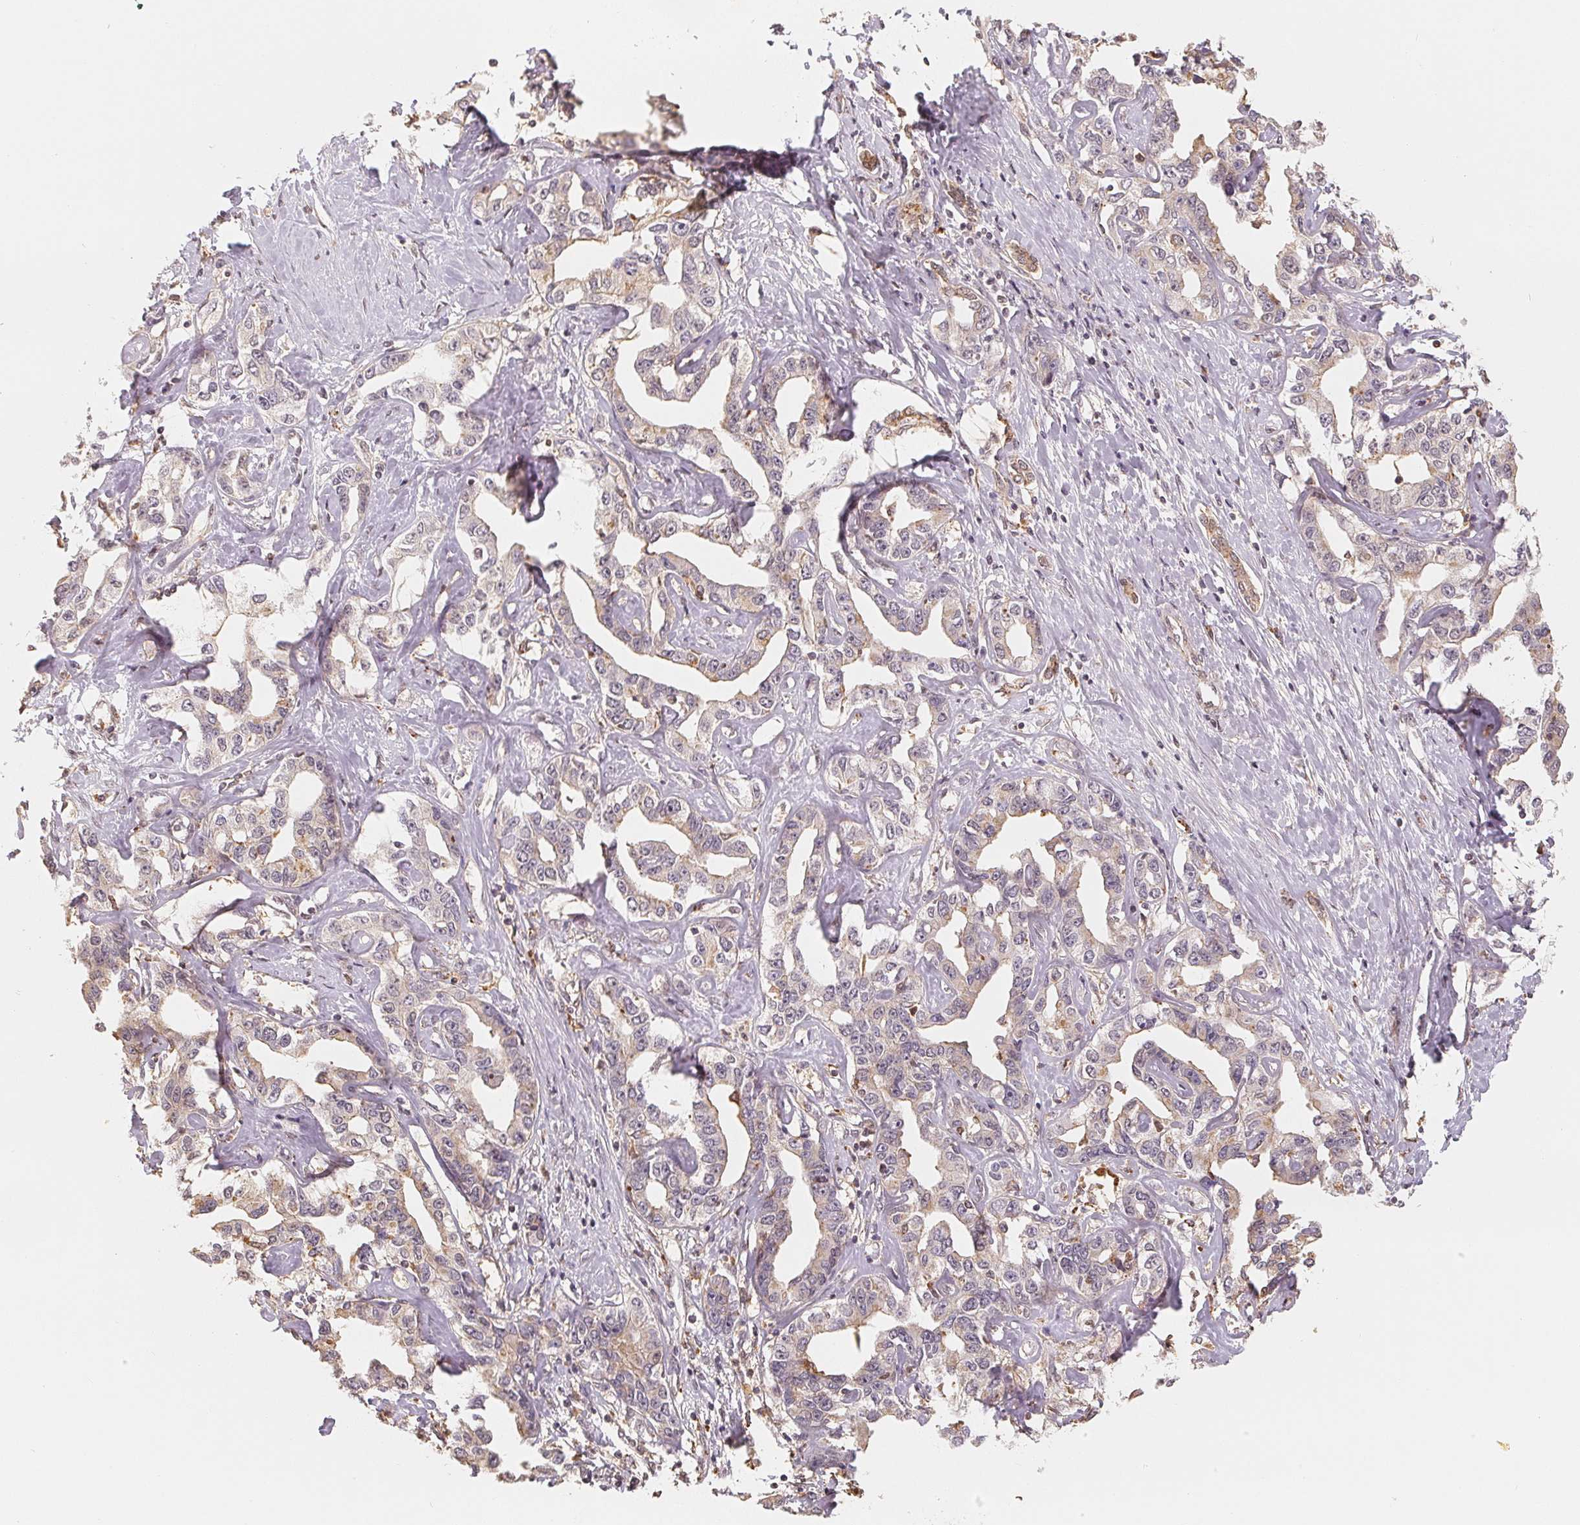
{"staining": {"intensity": "negative", "quantity": "none", "location": "none"}, "tissue": "liver cancer", "cell_type": "Tumor cells", "image_type": "cancer", "snomed": [{"axis": "morphology", "description": "Cholangiocarcinoma"}, {"axis": "topography", "description": "Liver"}], "caption": "High magnification brightfield microscopy of liver cancer (cholangiocarcinoma) stained with DAB (brown) and counterstained with hematoxylin (blue): tumor cells show no significant expression. The staining is performed using DAB (3,3'-diaminobenzidine) brown chromogen with nuclei counter-stained in using hematoxylin.", "gene": "GUSB", "patient": {"sex": "male", "age": 59}}